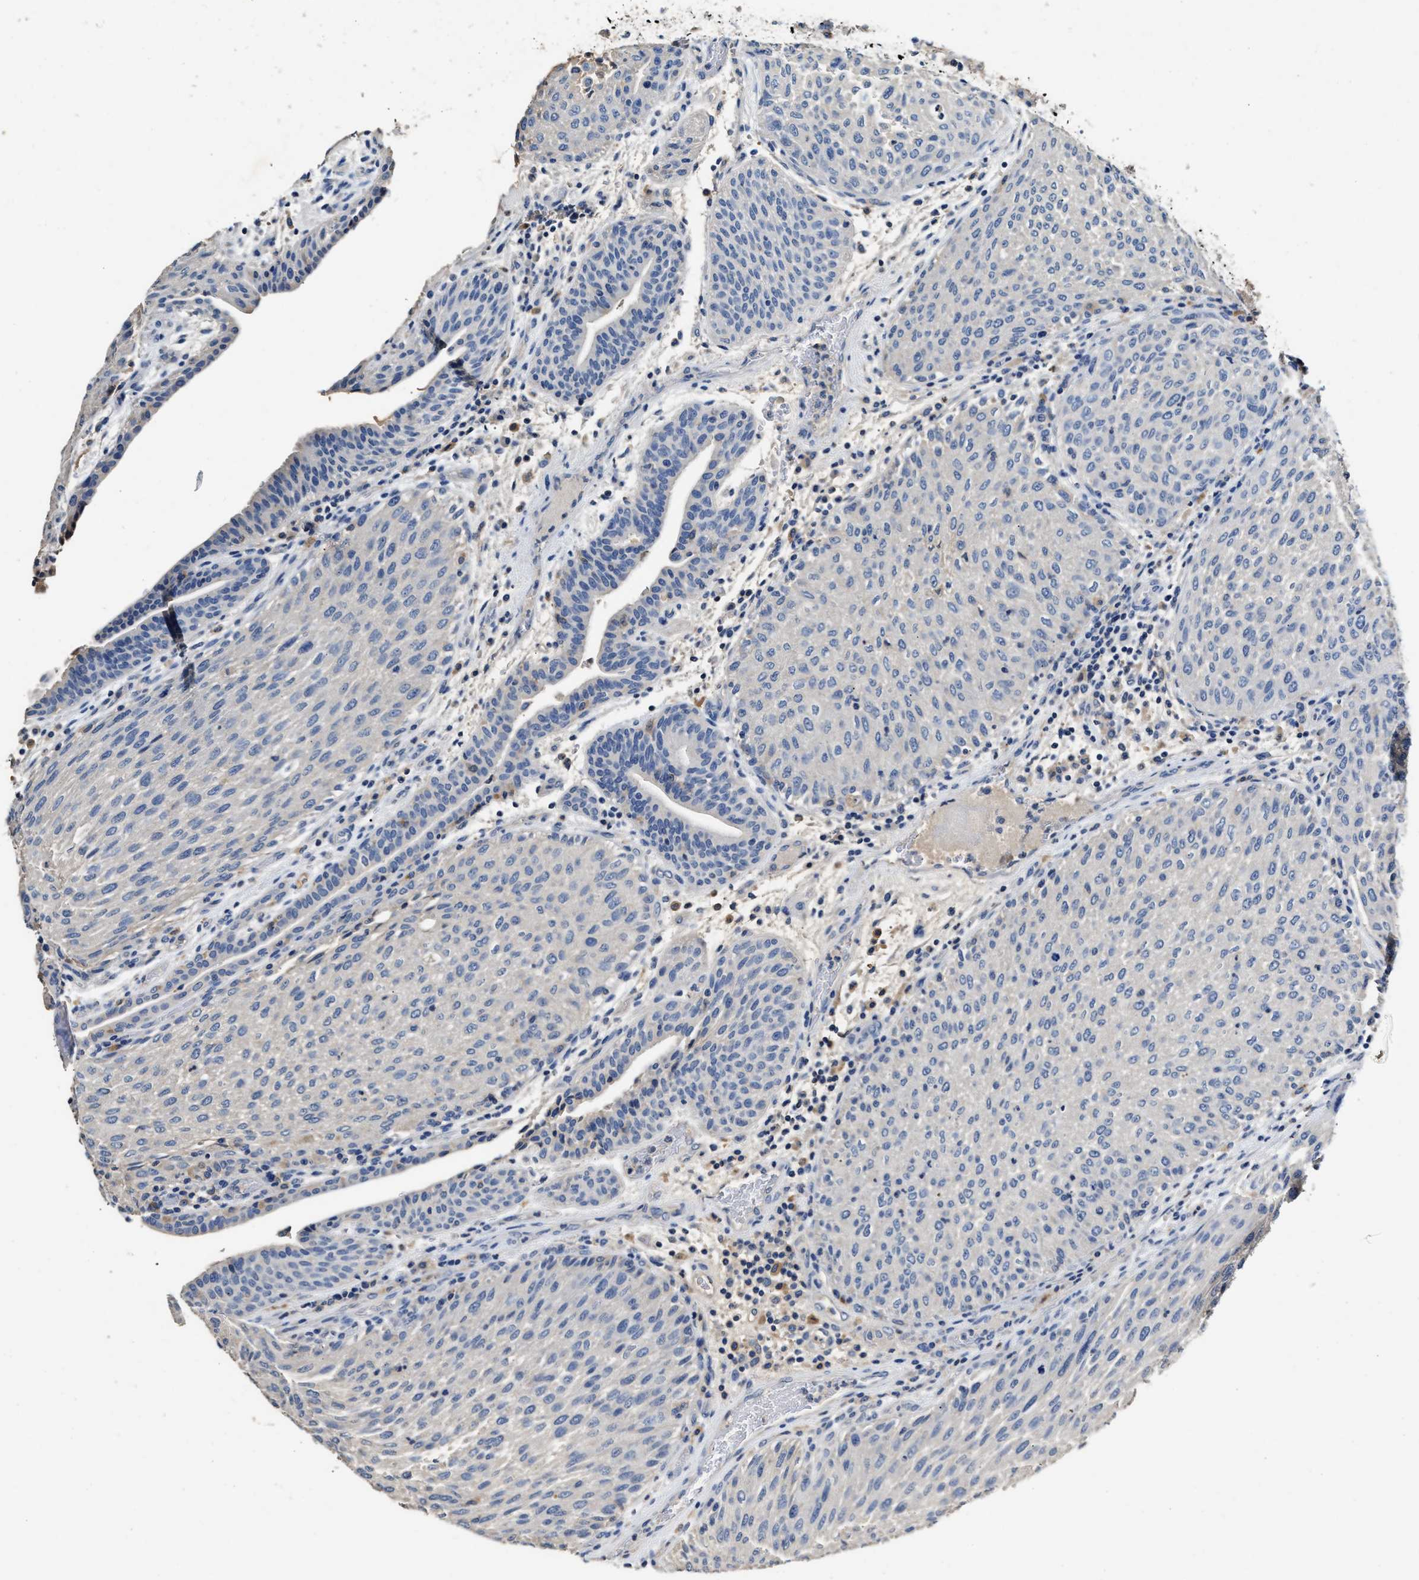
{"staining": {"intensity": "negative", "quantity": "none", "location": "none"}, "tissue": "urothelial cancer", "cell_type": "Tumor cells", "image_type": "cancer", "snomed": [{"axis": "morphology", "description": "Urothelial carcinoma, Low grade"}, {"axis": "morphology", "description": "Urothelial carcinoma, High grade"}, {"axis": "topography", "description": "Urinary bladder"}], "caption": "Tumor cells are negative for brown protein staining in high-grade urothelial carcinoma. (Stains: DAB (3,3'-diaminobenzidine) immunohistochemistry (IHC) with hematoxylin counter stain, Microscopy: brightfield microscopy at high magnification).", "gene": "SLCO2B1", "patient": {"sex": "male", "age": 35}}